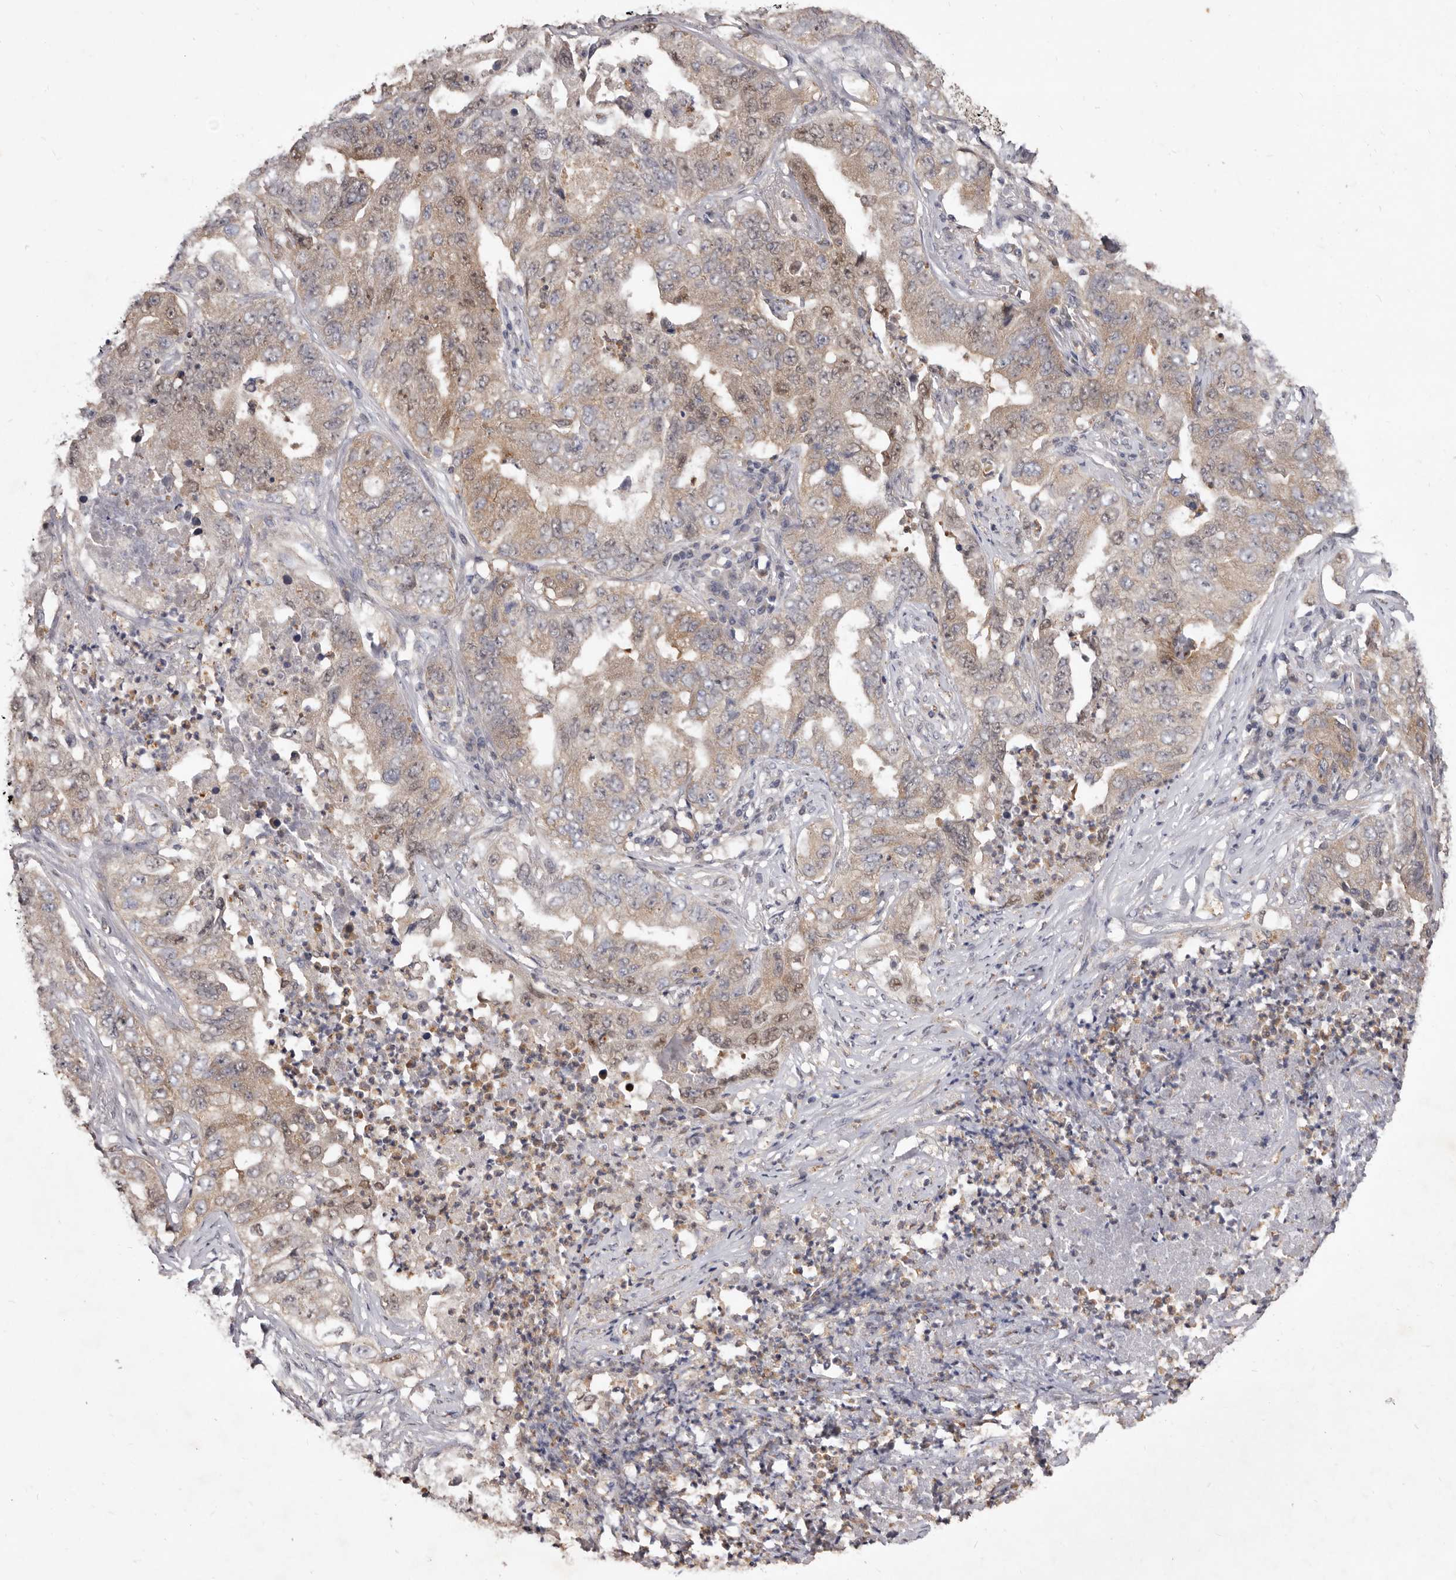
{"staining": {"intensity": "weak", "quantity": ">75%", "location": "cytoplasmic/membranous,nuclear"}, "tissue": "lung cancer", "cell_type": "Tumor cells", "image_type": "cancer", "snomed": [{"axis": "morphology", "description": "Adenocarcinoma, NOS"}, {"axis": "topography", "description": "Lung"}], "caption": "There is low levels of weak cytoplasmic/membranous and nuclear positivity in tumor cells of lung cancer (adenocarcinoma), as demonstrated by immunohistochemical staining (brown color).", "gene": "ACLY", "patient": {"sex": "female", "age": 51}}